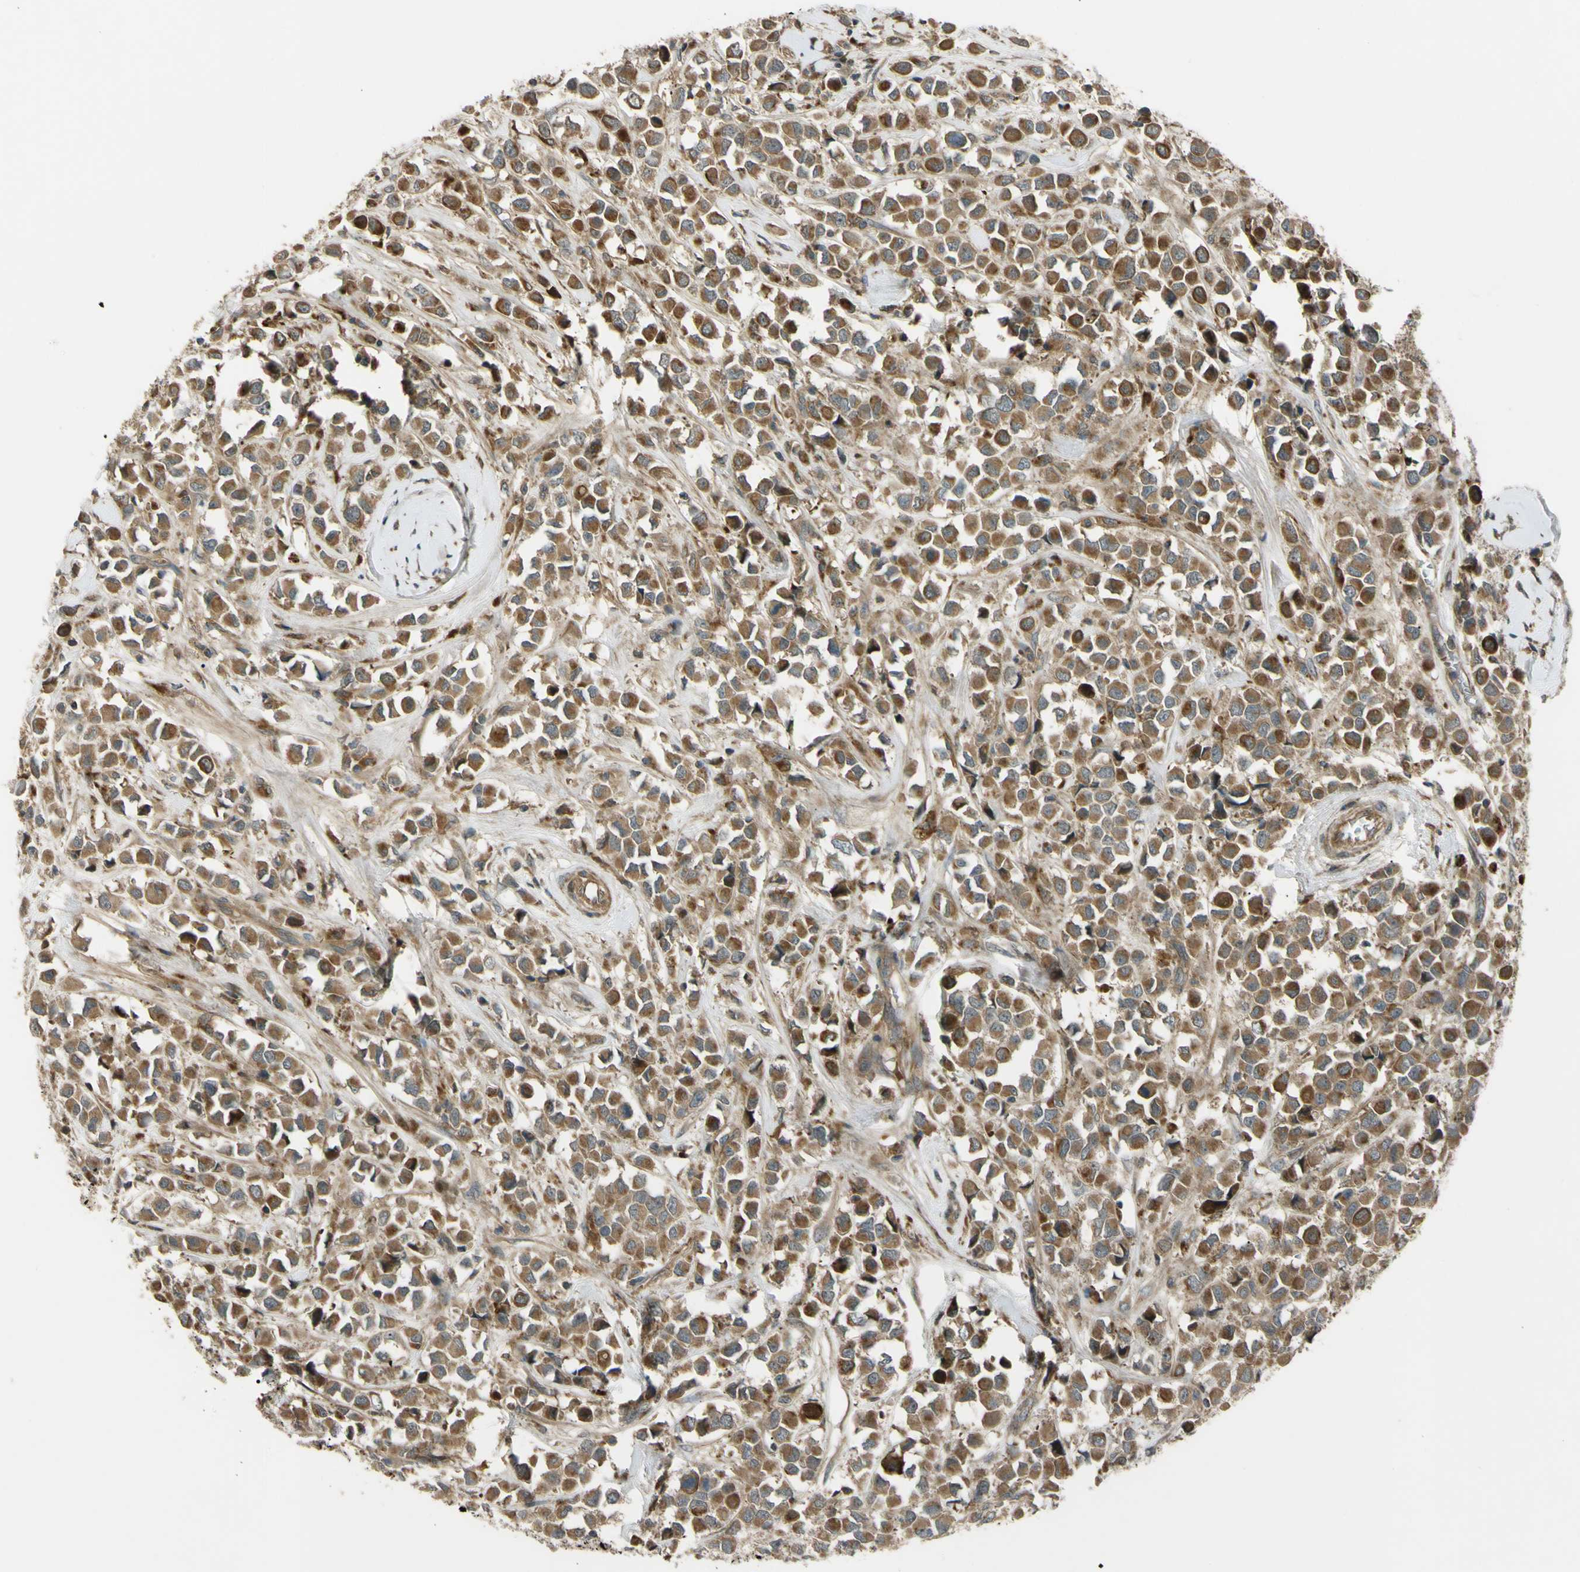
{"staining": {"intensity": "strong", "quantity": ">75%", "location": "cytoplasmic/membranous"}, "tissue": "breast cancer", "cell_type": "Tumor cells", "image_type": "cancer", "snomed": [{"axis": "morphology", "description": "Duct carcinoma"}, {"axis": "topography", "description": "Breast"}], "caption": "Immunohistochemical staining of human invasive ductal carcinoma (breast) displays high levels of strong cytoplasmic/membranous positivity in about >75% of tumor cells.", "gene": "FLII", "patient": {"sex": "female", "age": 61}}